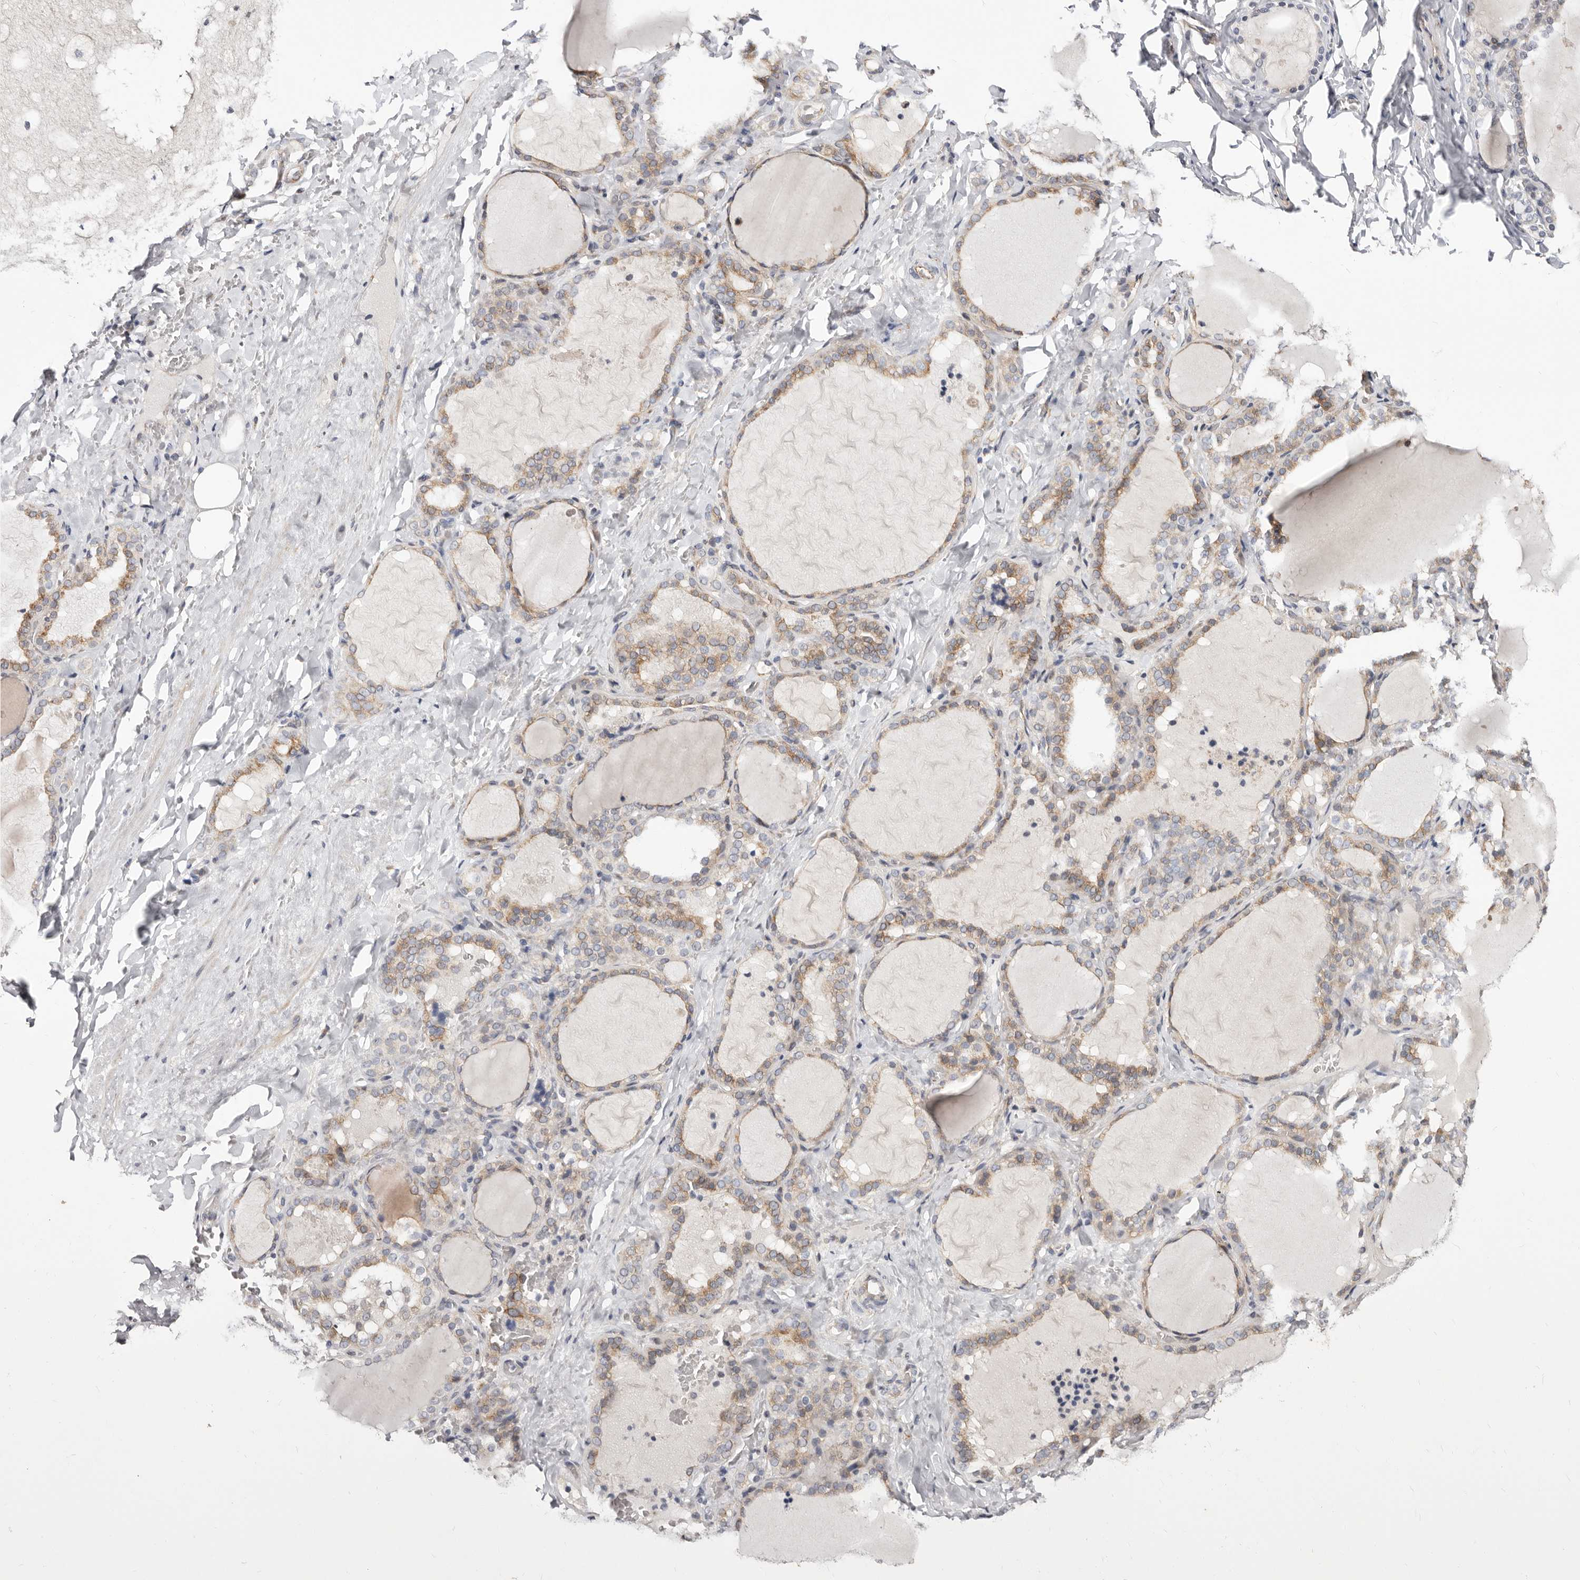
{"staining": {"intensity": "weak", "quantity": "25%-75%", "location": "cytoplasmic/membranous"}, "tissue": "thyroid gland", "cell_type": "Glandular cells", "image_type": "normal", "snomed": [{"axis": "morphology", "description": "Normal tissue, NOS"}, {"axis": "topography", "description": "Thyroid gland"}], "caption": "DAB immunohistochemical staining of normal human thyroid gland displays weak cytoplasmic/membranous protein positivity in about 25%-75% of glandular cells. (brown staining indicates protein expression, while blue staining denotes nuclei).", "gene": "KLHL4", "patient": {"sex": "female", "age": 22}}